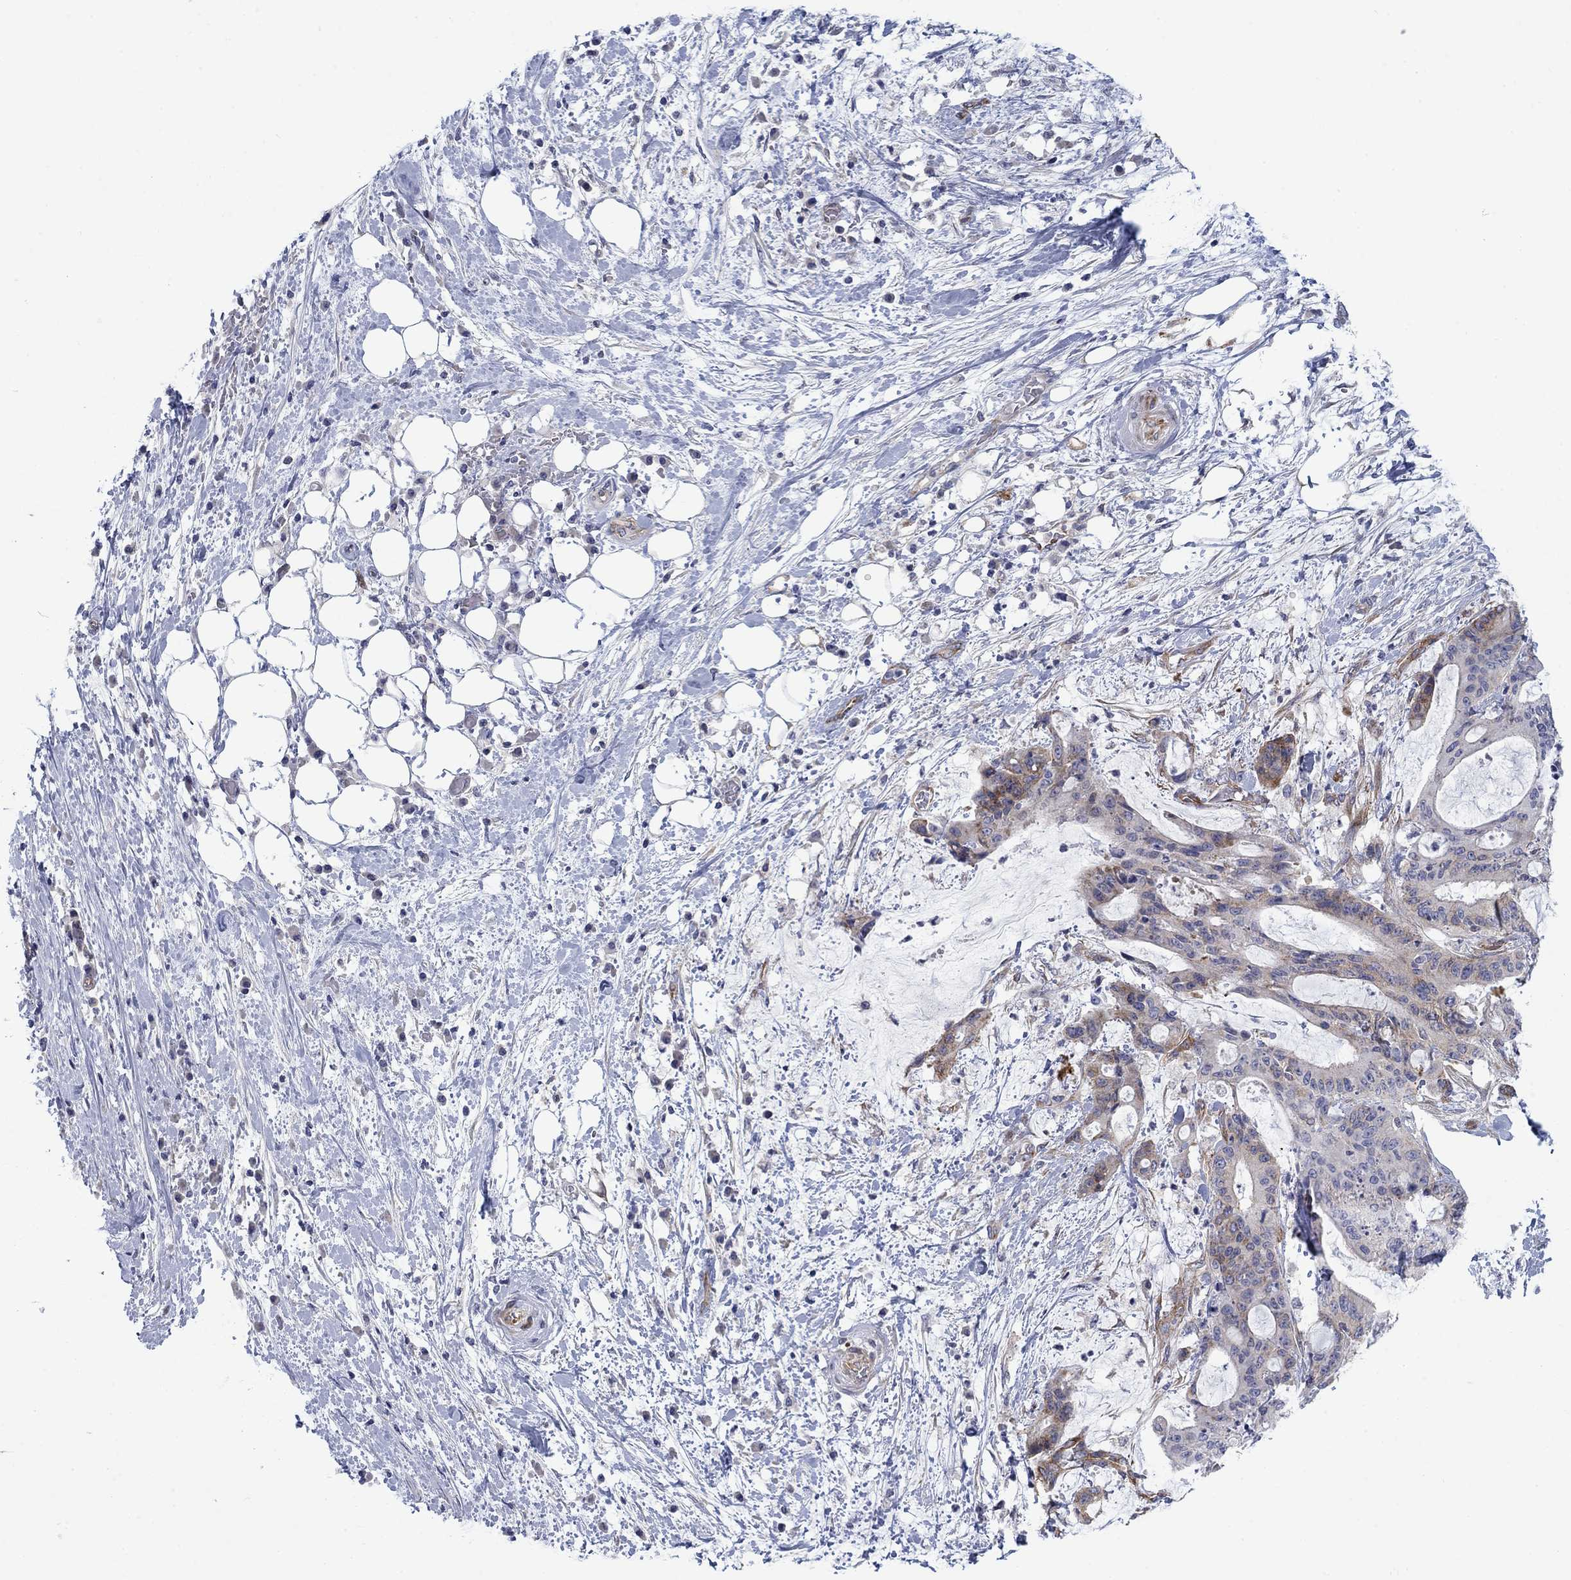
{"staining": {"intensity": "moderate", "quantity": "<25%", "location": "cytoplasmic/membranous"}, "tissue": "liver cancer", "cell_type": "Tumor cells", "image_type": "cancer", "snomed": [{"axis": "morphology", "description": "Cholangiocarcinoma"}, {"axis": "topography", "description": "Liver"}], "caption": "A brown stain highlights moderate cytoplasmic/membranous staining of a protein in liver cancer (cholangiocarcinoma) tumor cells. The protein of interest is shown in brown color, while the nuclei are stained blue.", "gene": "FXR1", "patient": {"sex": "female", "age": 73}}